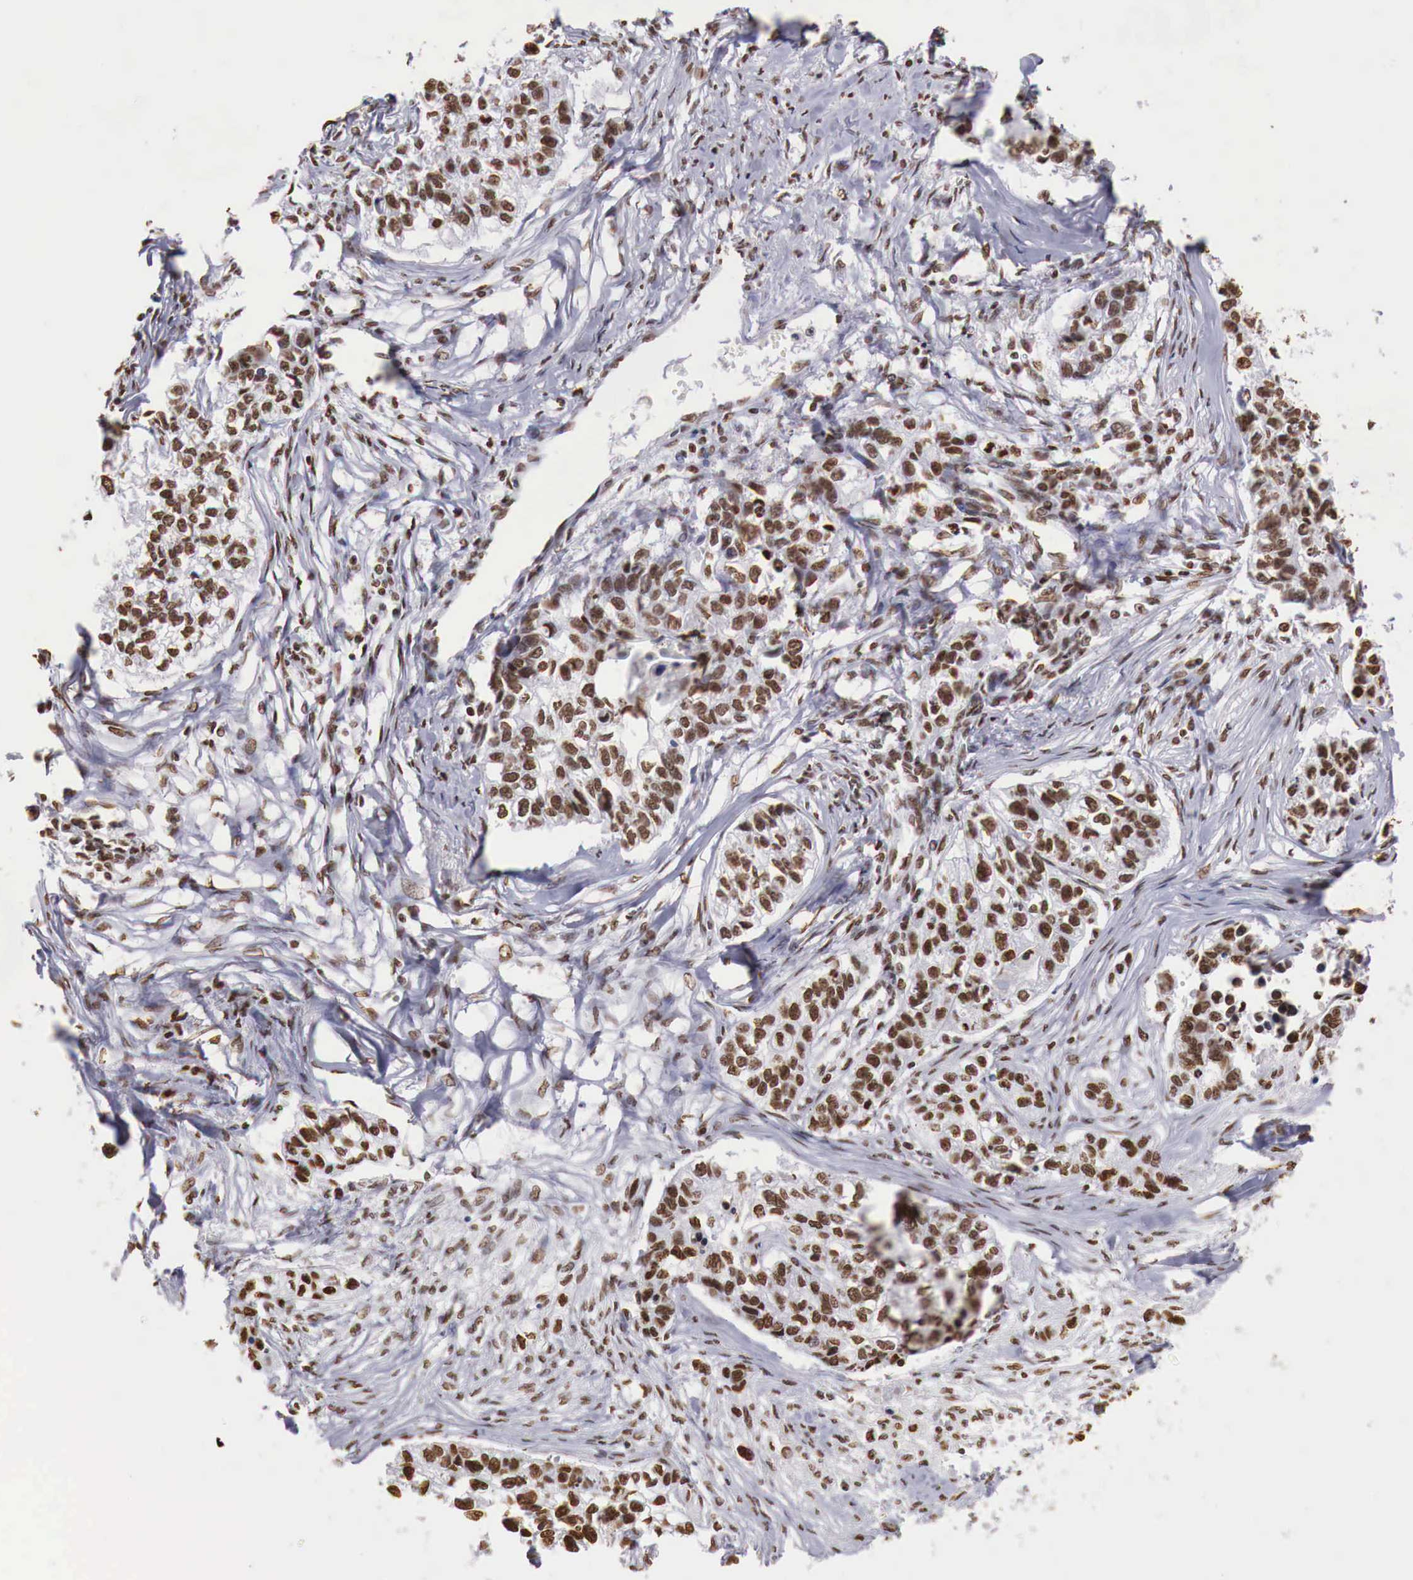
{"staining": {"intensity": "strong", "quantity": ">75%", "location": "nuclear"}, "tissue": "lung cancer", "cell_type": "Tumor cells", "image_type": "cancer", "snomed": [{"axis": "morphology", "description": "Squamous cell carcinoma, NOS"}, {"axis": "topography", "description": "Lymph node"}, {"axis": "topography", "description": "Lung"}], "caption": "A high-resolution image shows immunohistochemistry staining of lung cancer (squamous cell carcinoma), which shows strong nuclear staining in about >75% of tumor cells.", "gene": "DKC1", "patient": {"sex": "male", "age": 74}}